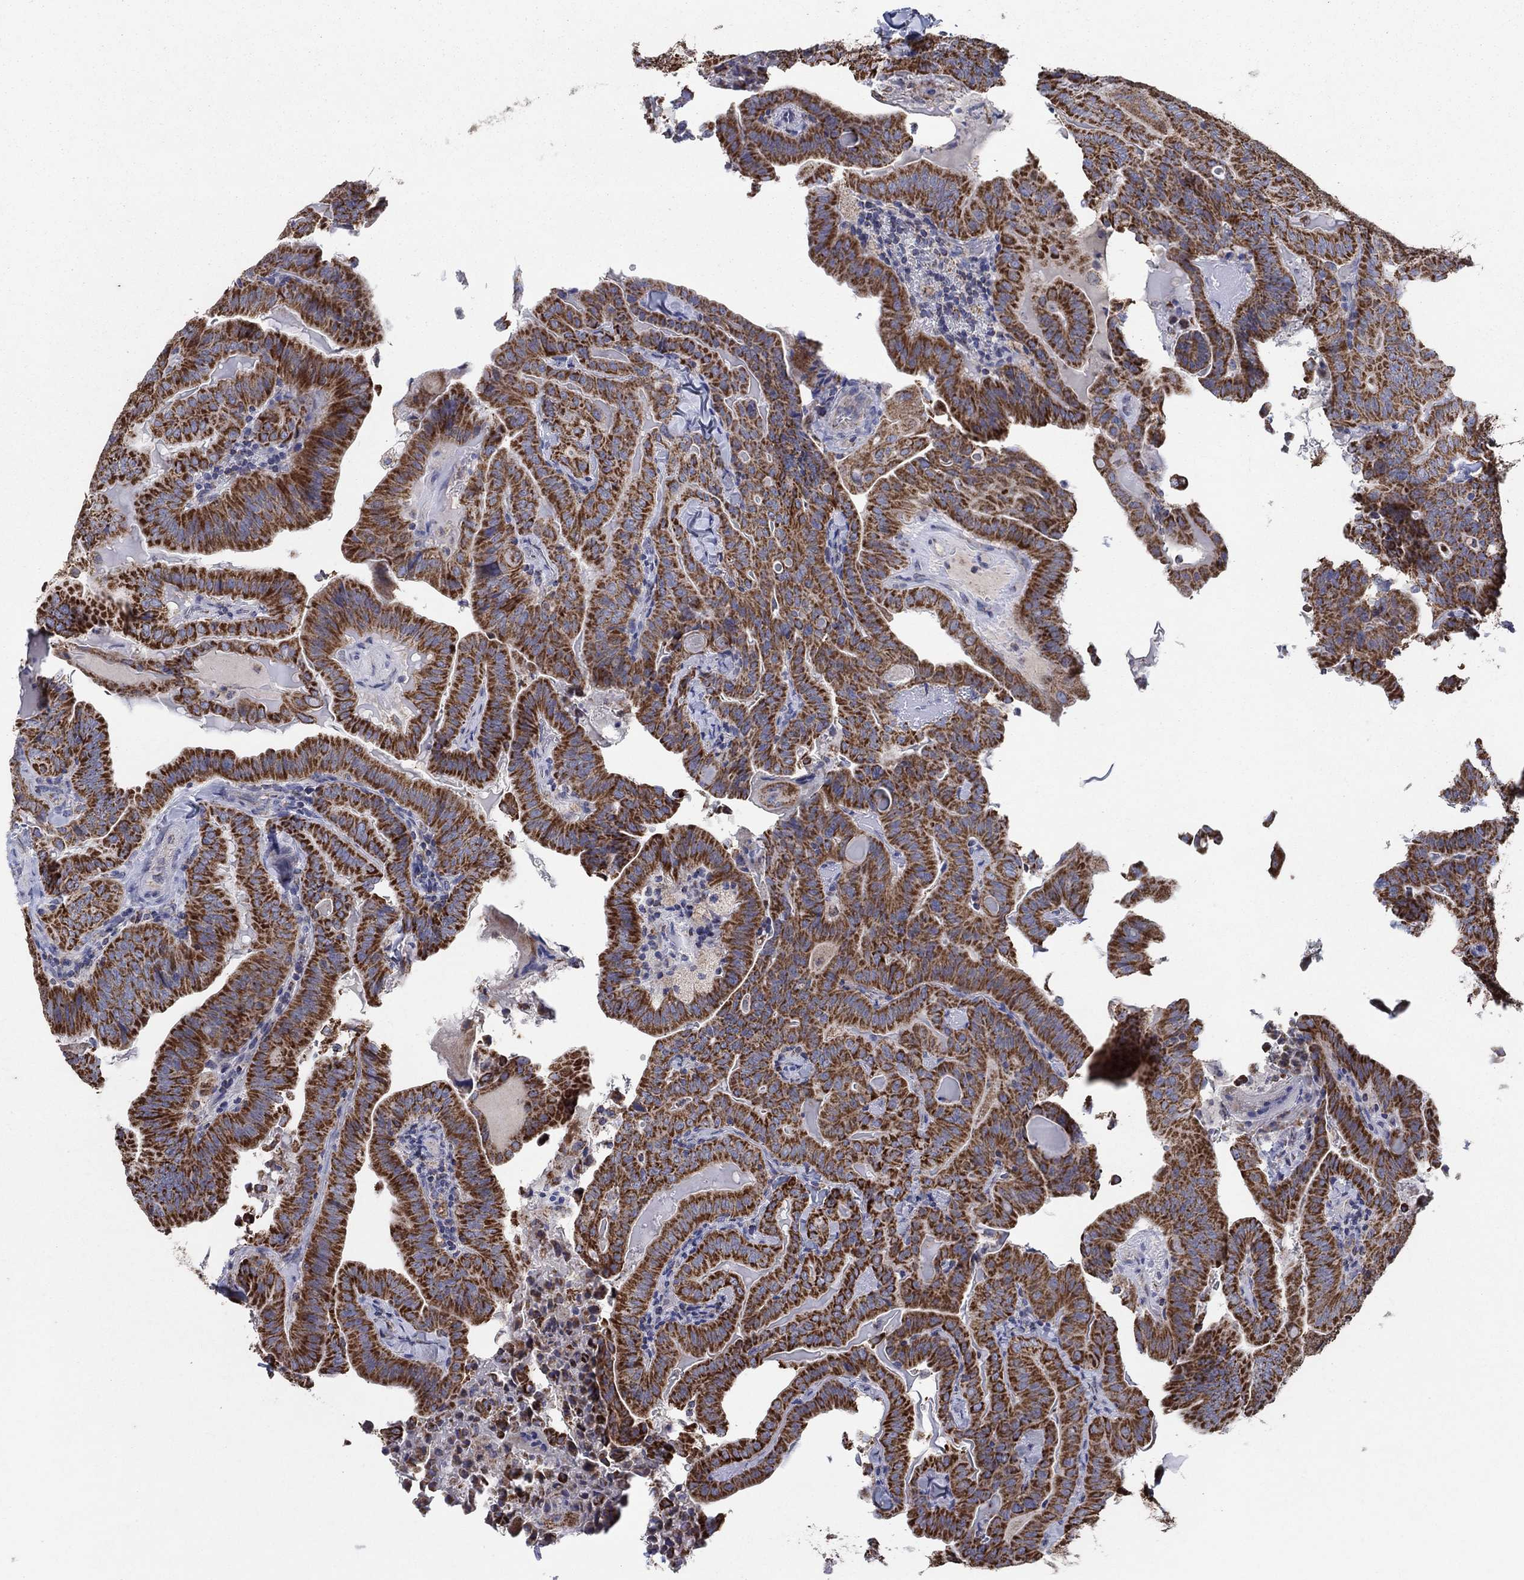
{"staining": {"intensity": "strong", "quantity": ">75%", "location": "cytoplasmic/membranous"}, "tissue": "thyroid cancer", "cell_type": "Tumor cells", "image_type": "cancer", "snomed": [{"axis": "morphology", "description": "Papillary adenocarcinoma, NOS"}, {"axis": "topography", "description": "Thyroid gland"}], "caption": "Immunohistochemistry (IHC) (DAB) staining of human thyroid cancer (papillary adenocarcinoma) shows strong cytoplasmic/membranous protein staining in approximately >75% of tumor cells.", "gene": "C9orf85", "patient": {"sex": "female", "age": 68}}